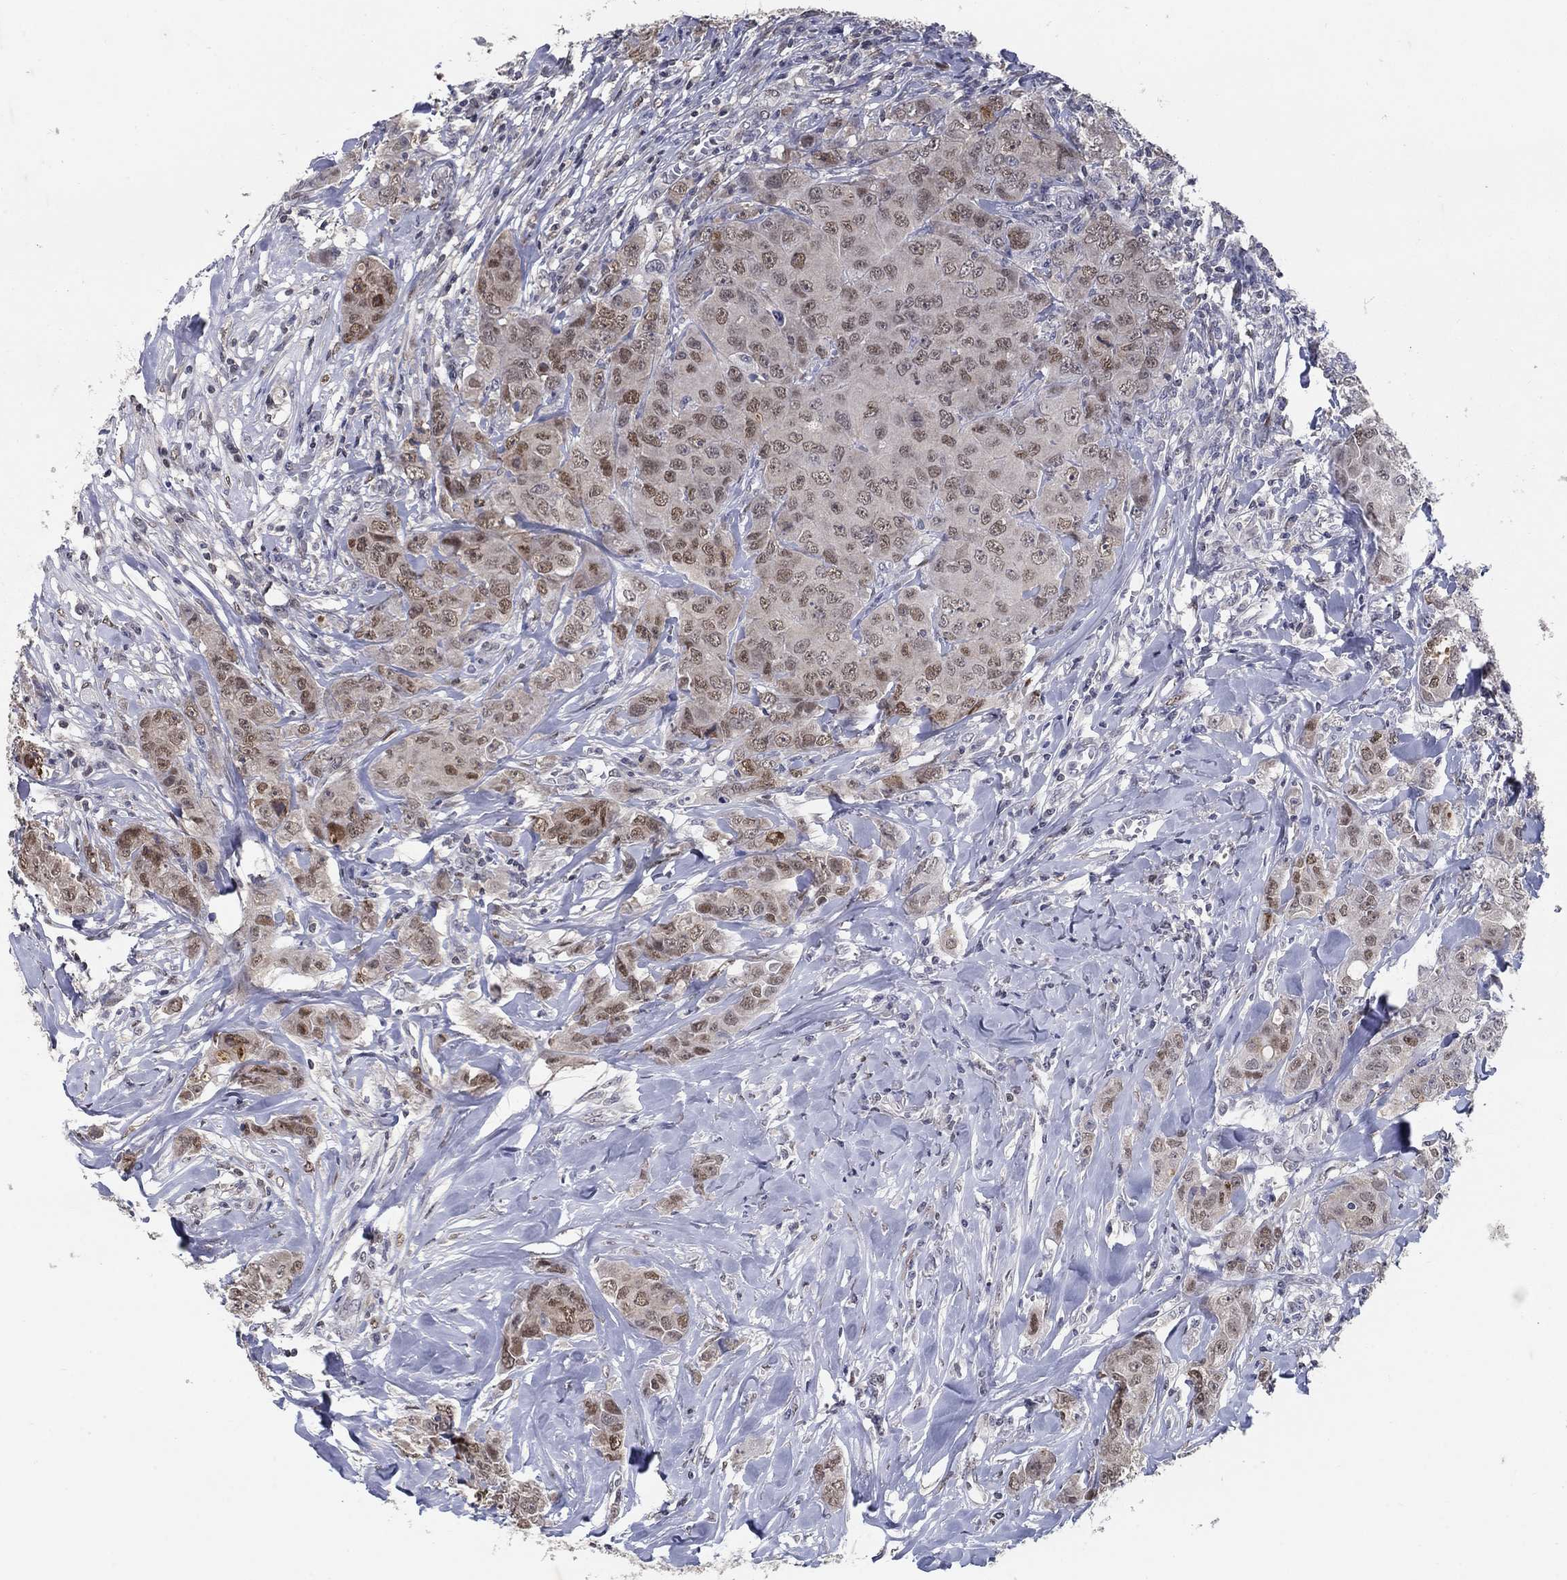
{"staining": {"intensity": "moderate", "quantity": "25%-75%", "location": "nuclear"}, "tissue": "breast cancer", "cell_type": "Tumor cells", "image_type": "cancer", "snomed": [{"axis": "morphology", "description": "Duct carcinoma"}, {"axis": "topography", "description": "Breast"}], "caption": "A brown stain shows moderate nuclear expression of a protein in human infiltrating ductal carcinoma (breast) tumor cells.", "gene": "CENPE", "patient": {"sex": "female", "age": 43}}